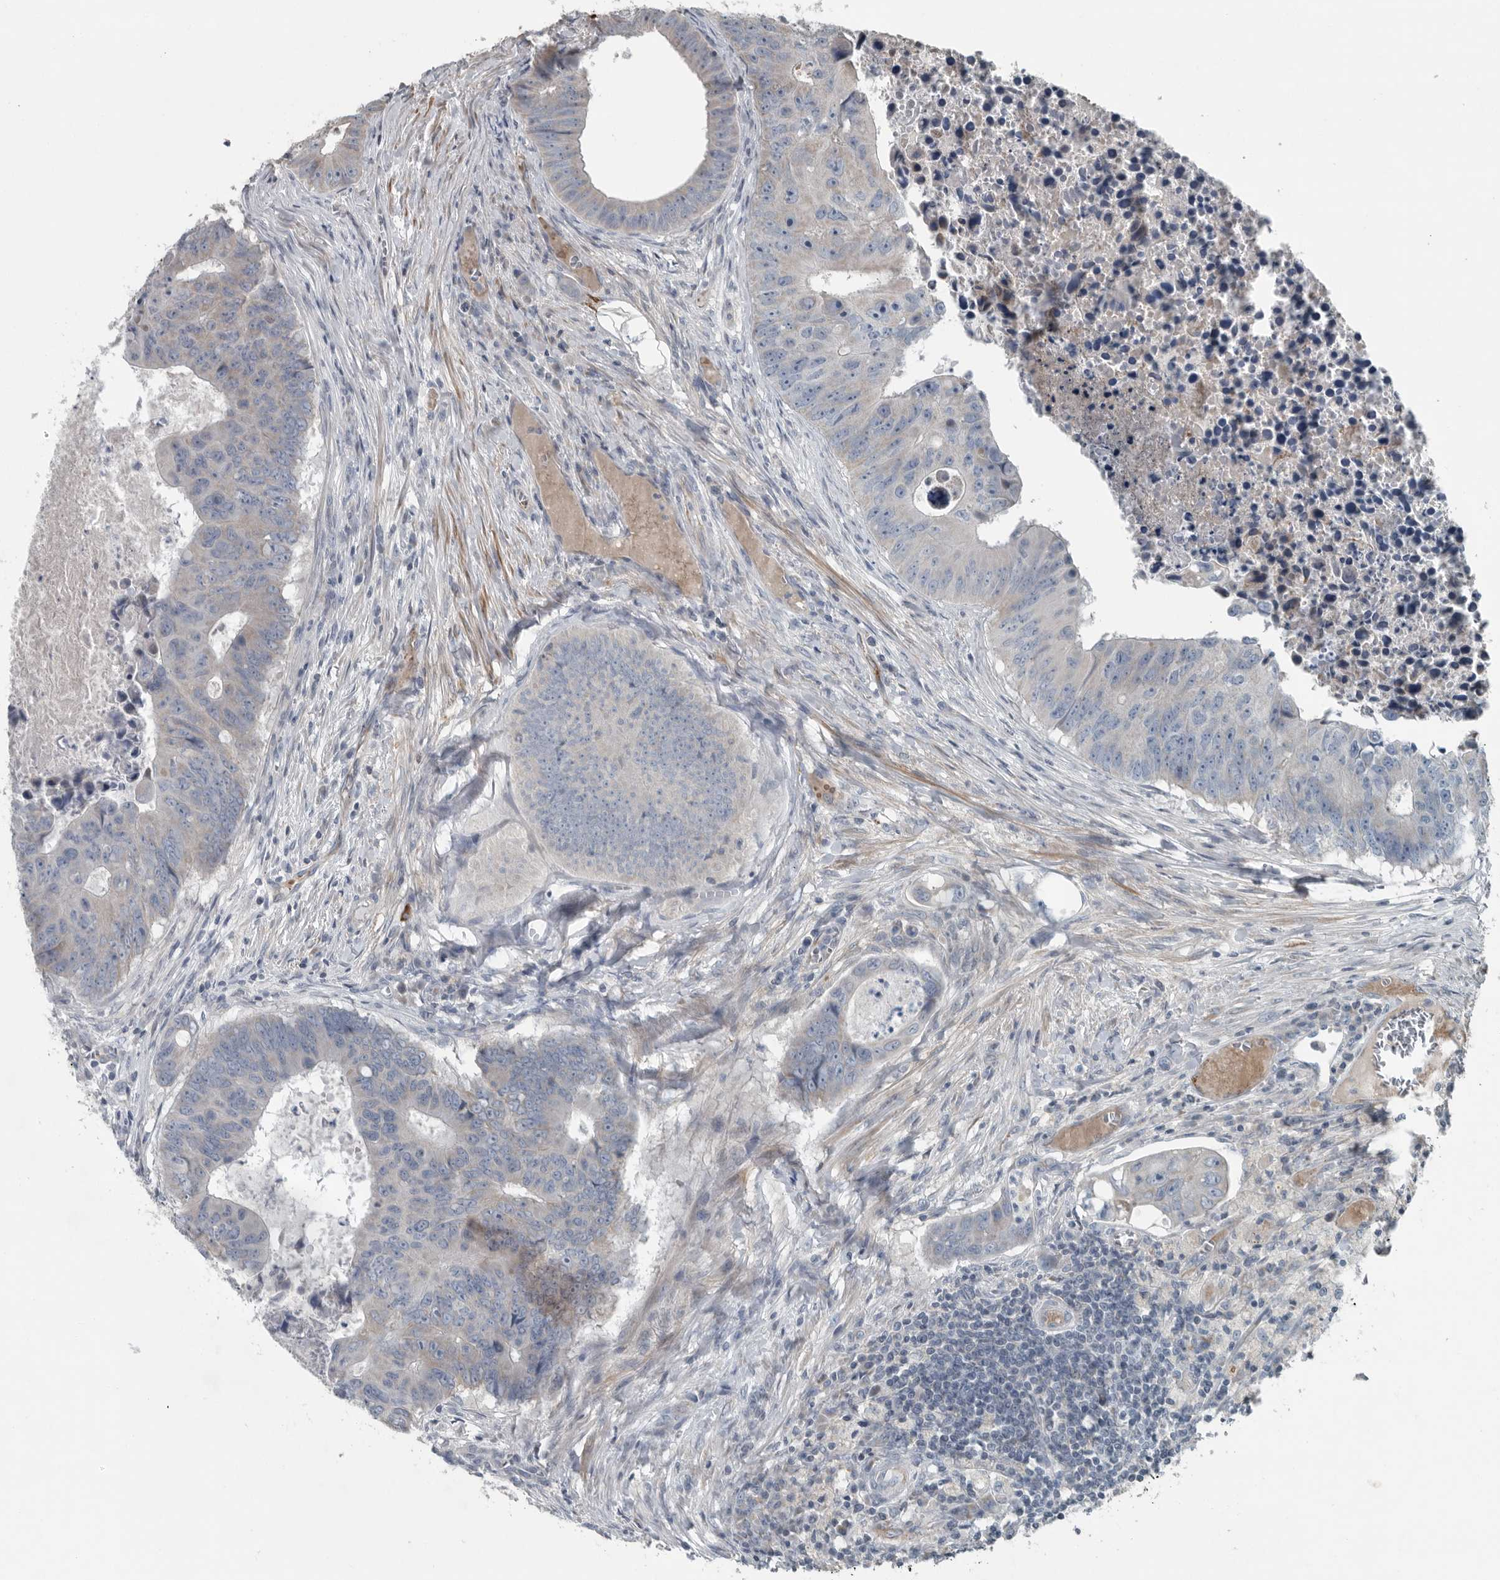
{"staining": {"intensity": "negative", "quantity": "none", "location": "none"}, "tissue": "colorectal cancer", "cell_type": "Tumor cells", "image_type": "cancer", "snomed": [{"axis": "morphology", "description": "Adenocarcinoma, NOS"}, {"axis": "topography", "description": "Colon"}], "caption": "Immunohistochemistry (IHC) histopathology image of human colorectal cancer stained for a protein (brown), which exhibits no staining in tumor cells.", "gene": "MPP3", "patient": {"sex": "male", "age": 87}}